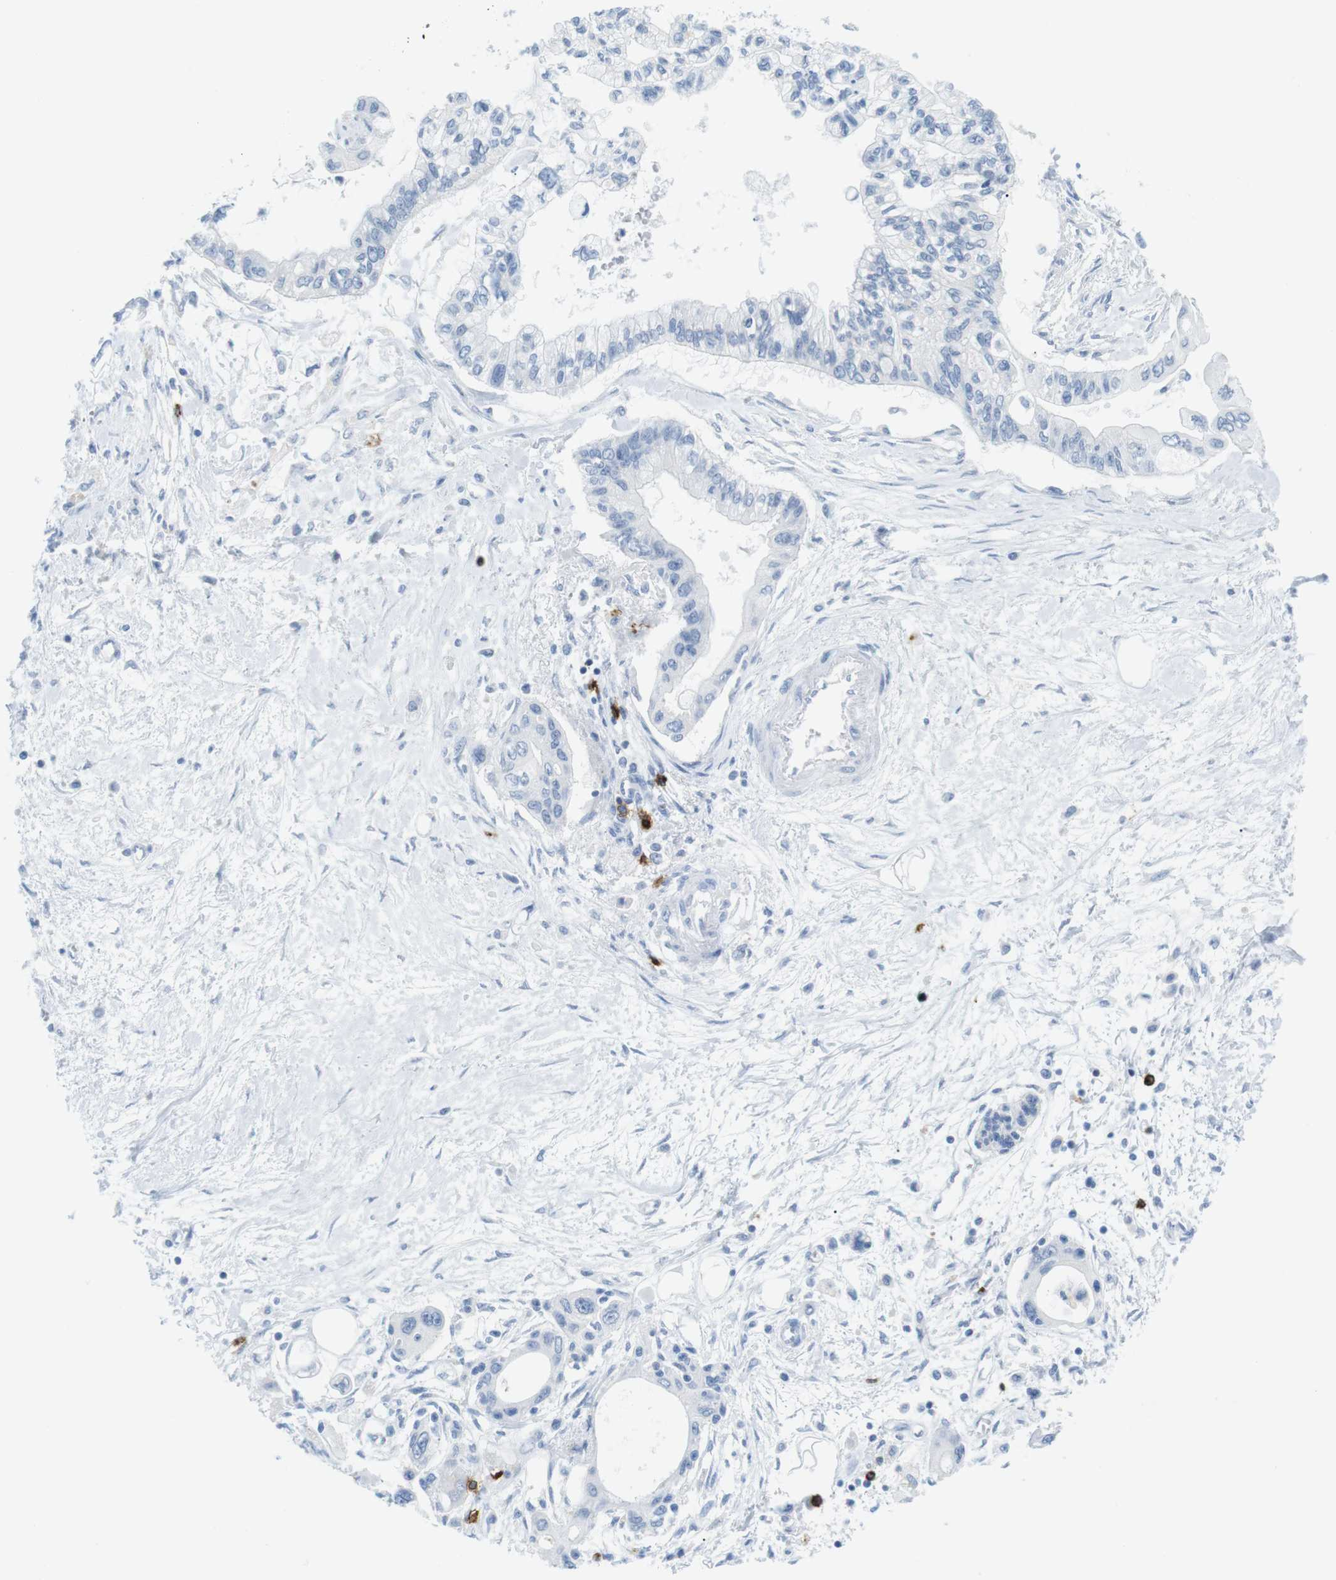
{"staining": {"intensity": "negative", "quantity": "none", "location": "none"}, "tissue": "pancreatic cancer", "cell_type": "Tumor cells", "image_type": "cancer", "snomed": [{"axis": "morphology", "description": "Adenocarcinoma, NOS"}, {"axis": "topography", "description": "Pancreas"}], "caption": "This is an immunohistochemistry (IHC) image of pancreatic adenocarcinoma. There is no staining in tumor cells.", "gene": "TNFRSF4", "patient": {"sex": "female", "age": 77}}